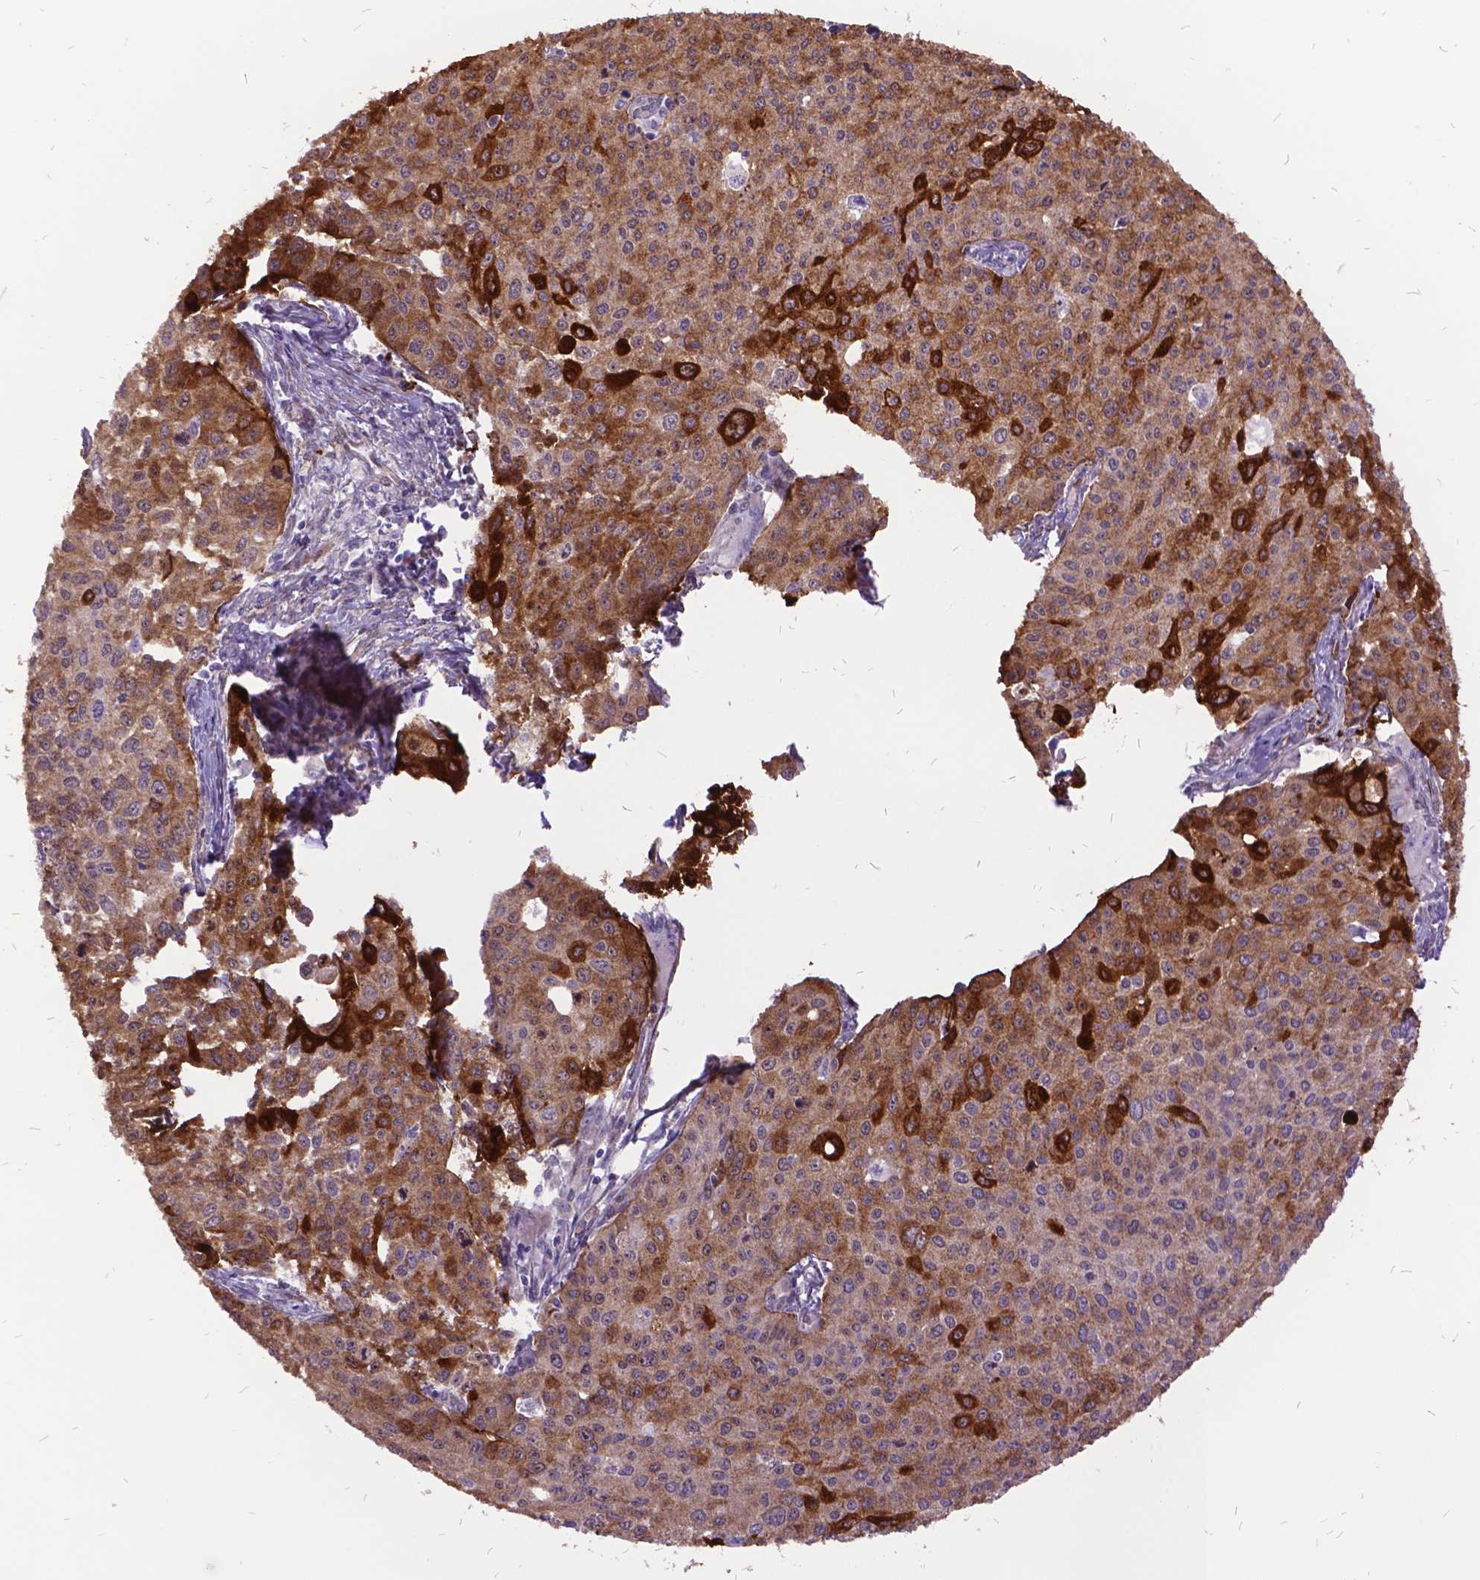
{"staining": {"intensity": "moderate", "quantity": ">75%", "location": "cytoplasmic/membranous"}, "tissue": "cervical cancer", "cell_type": "Tumor cells", "image_type": "cancer", "snomed": [{"axis": "morphology", "description": "Squamous cell carcinoma, NOS"}, {"axis": "topography", "description": "Cervix"}], "caption": "Protein expression analysis of cervical squamous cell carcinoma shows moderate cytoplasmic/membranous expression in approximately >75% of tumor cells.", "gene": "GRB7", "patient": {"sex": "female", "age": 38}}